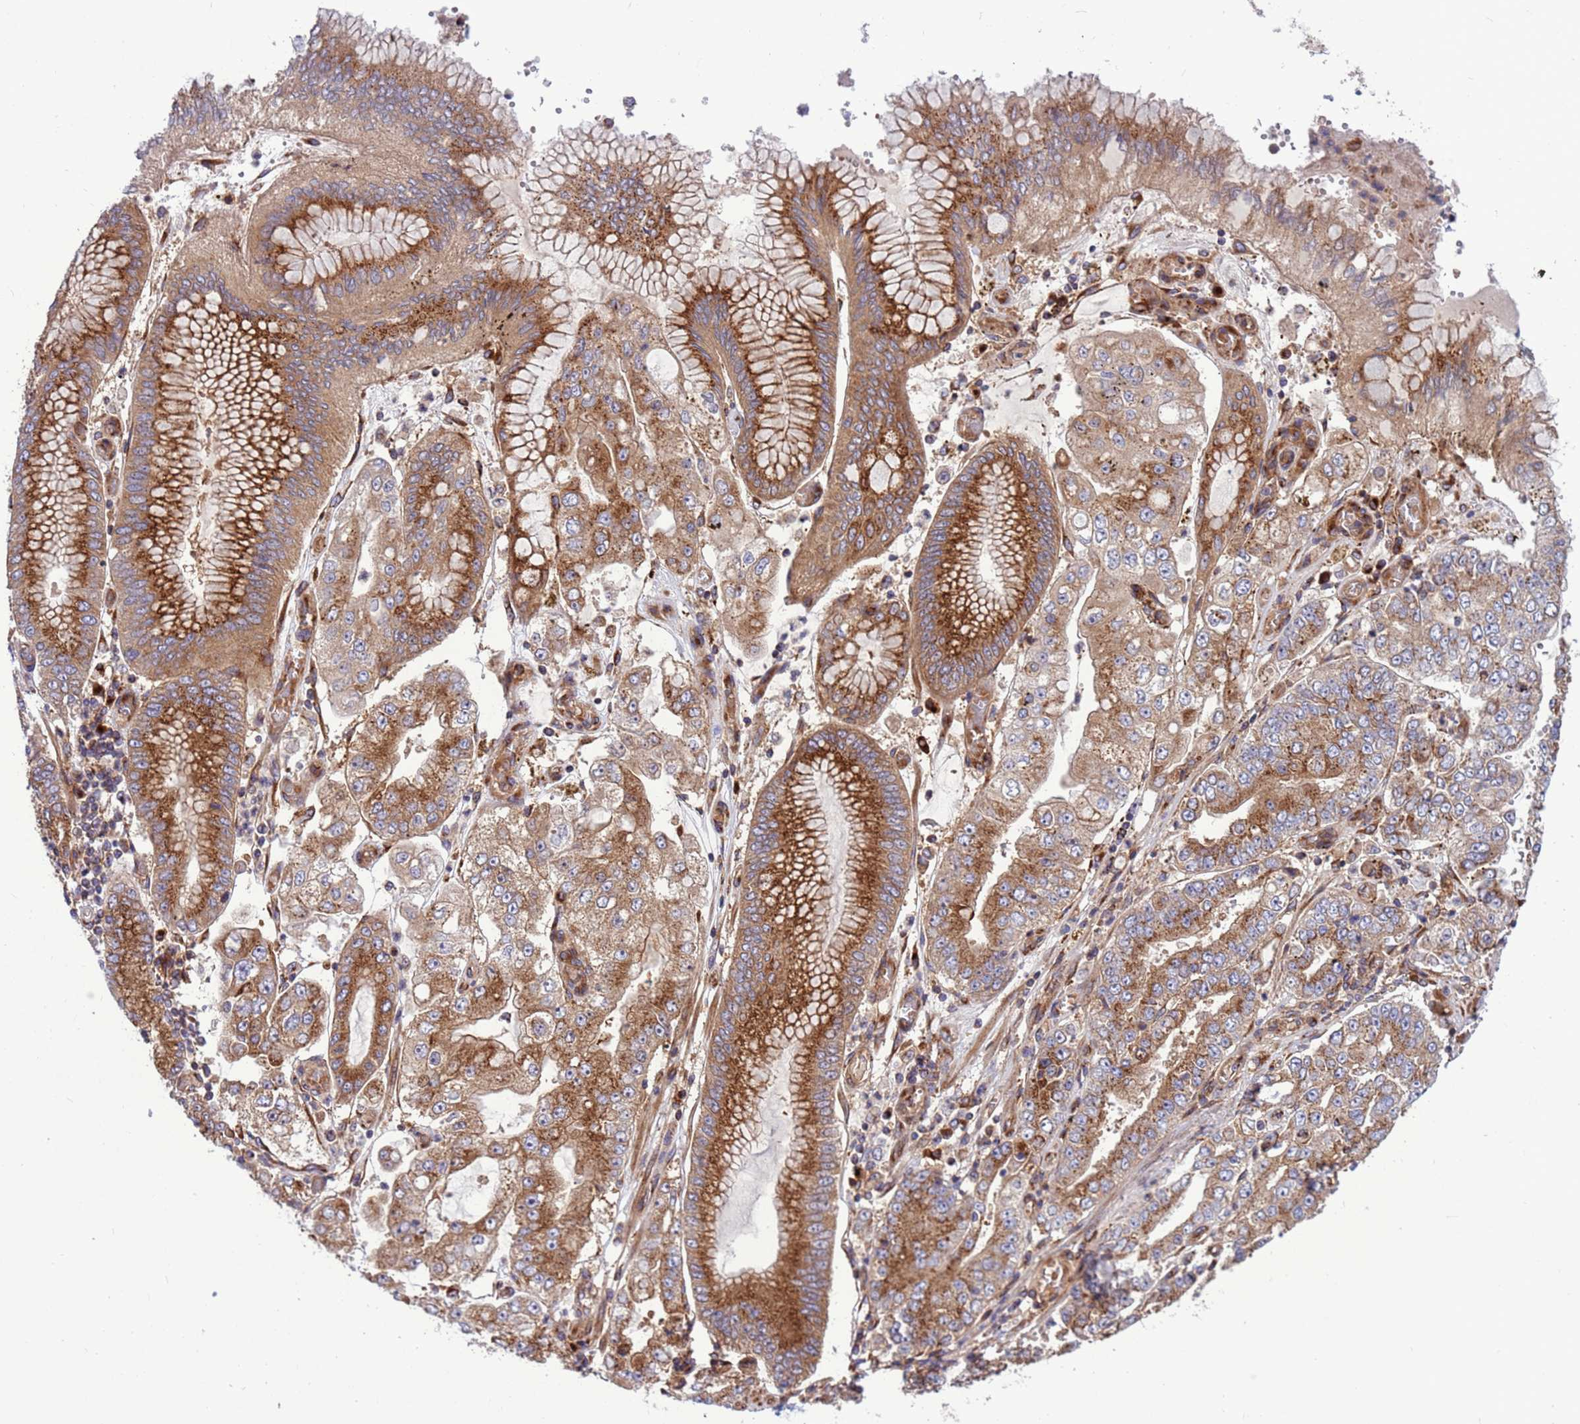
{"staining": {"intensity": "moderate", "quantity": ">75%", "location": "cytoplasmic/membranous"}, "tissue": "stomach cancer", "cell_type": "Tumor cells", "image_type": "cancer", "snomed": [{"axis": "morphology", "description": "Adenocarcinoma, NOS"}, {"axis": "topography", "description": "Stomach"}], "caption": "This is an image of immunohistochemistry (IHC) staining of stomach cancer, which shows moderate expression in the cytoplasmic/membranous of tumor cells.", "gene": "ZC3HAV1", "patient": {"sex": "male", "age": 76}}